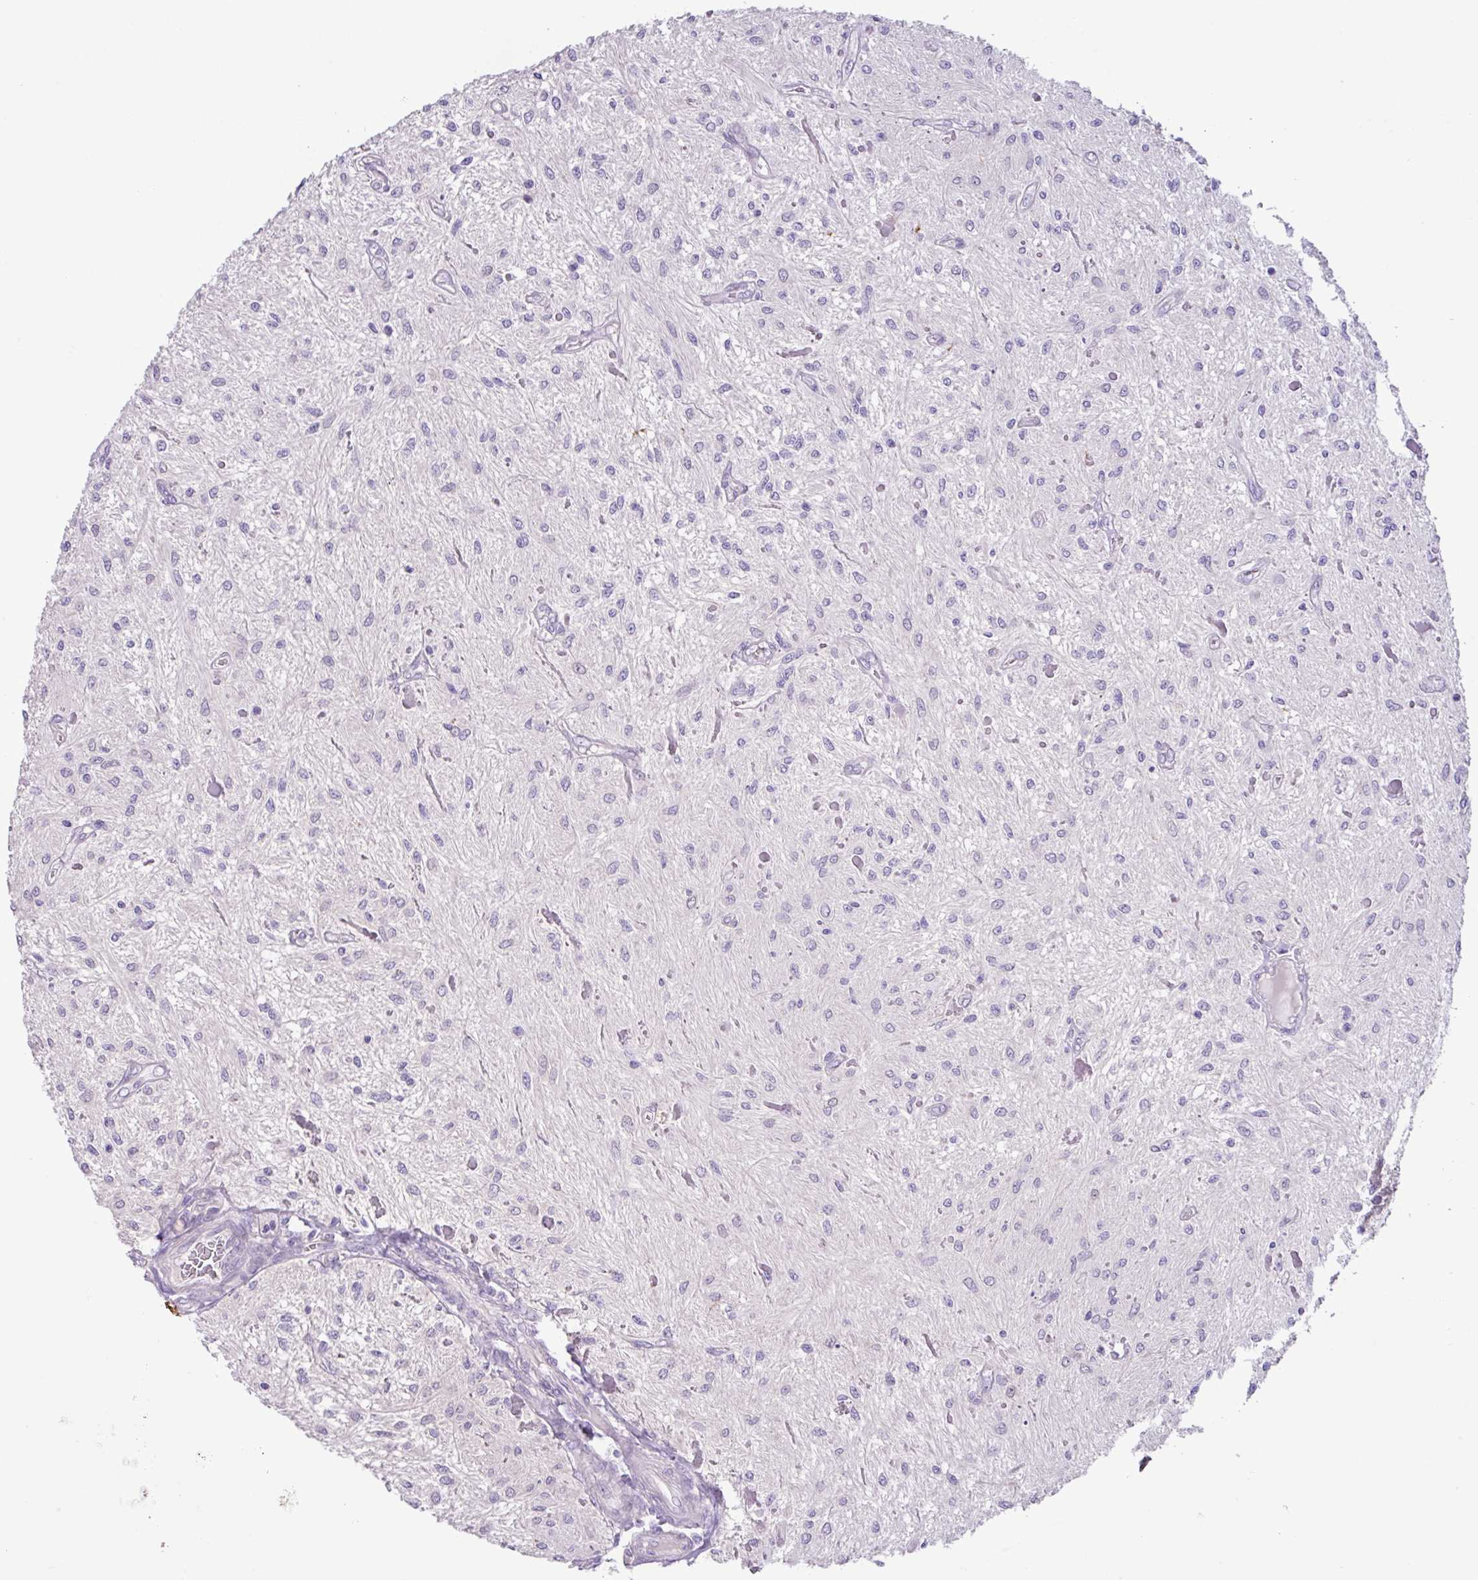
{"staining": {"intensity": "negative", "quantity": "none", "location": "none"}, "tissue": "glioma", "cell_type": "Tumor cells", "image_type": "cancer", "snomed": [{"axis": "morphology", "description": "Glioma, malignant, Low grade"}, {"axis": "topography", "description": "Cerebellum"}], "caption": "Malignant low-grade glioma was stained to show a protein in brown. There is no significant positivity in tumor cells. (Brightfield microscopy of DAB immunohistochemistry (IHC) at high magnification).", "gene": "PNLDC1", "patient": {"sex": "female", "age": 14}}